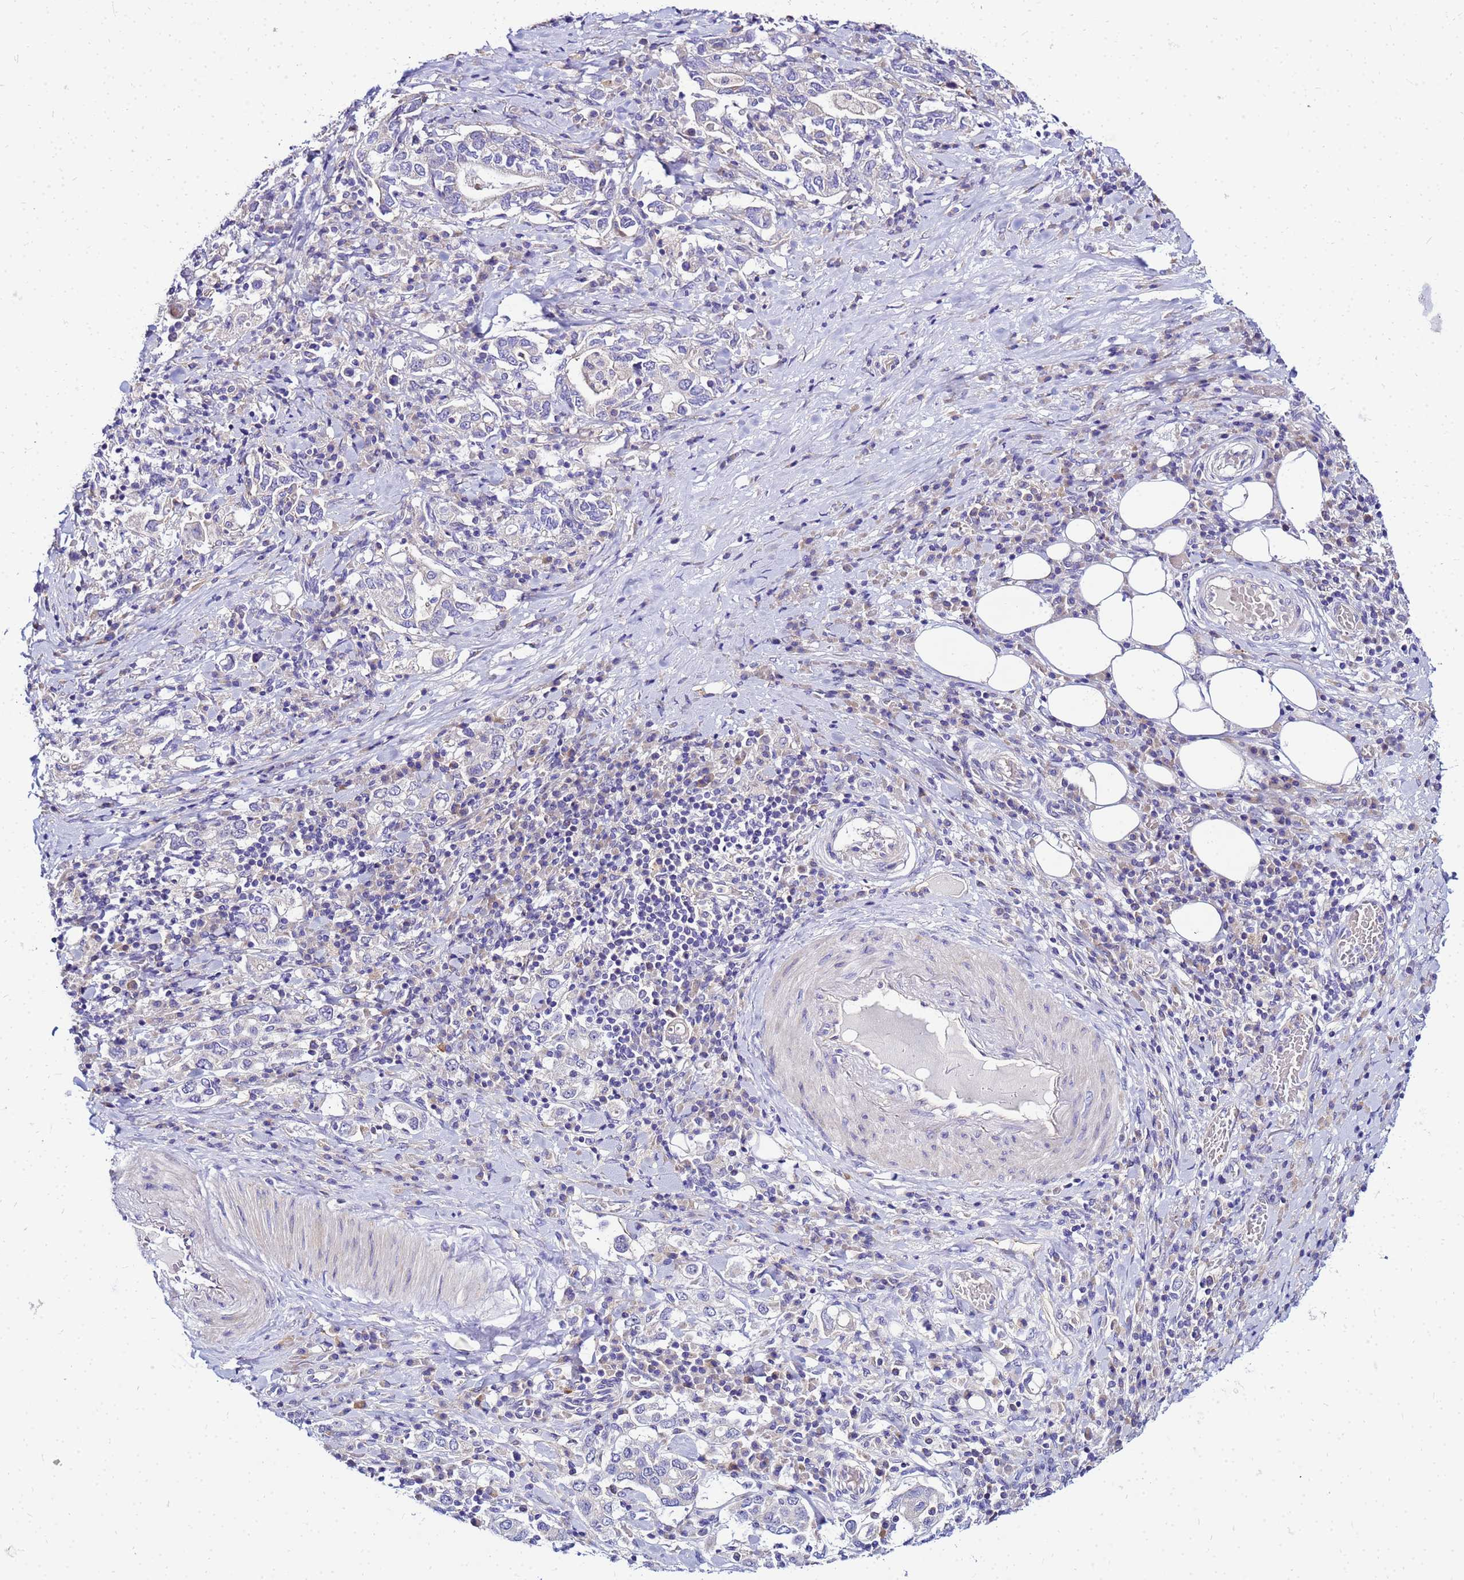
{"staining": {"intensity": "negative", "quantity": "none", "location": "none"}, "tissue": "stomach cancer", "cell_type": "Tumor cells", "image_type": "cancer", "snomed": [{"axis": "morphology", "description": "Adenocarcinoma, NOS"}, {"axis": "topography", "description": "Stomach, upper"}, {"axis": "topography", "description": "Stomach"}], "caption": "An image of human adenocarcinoma (stomach) is negative for staining in tumor cells.", "gene": "HERC5", "patient": {"sex": "male", "age": 62}}